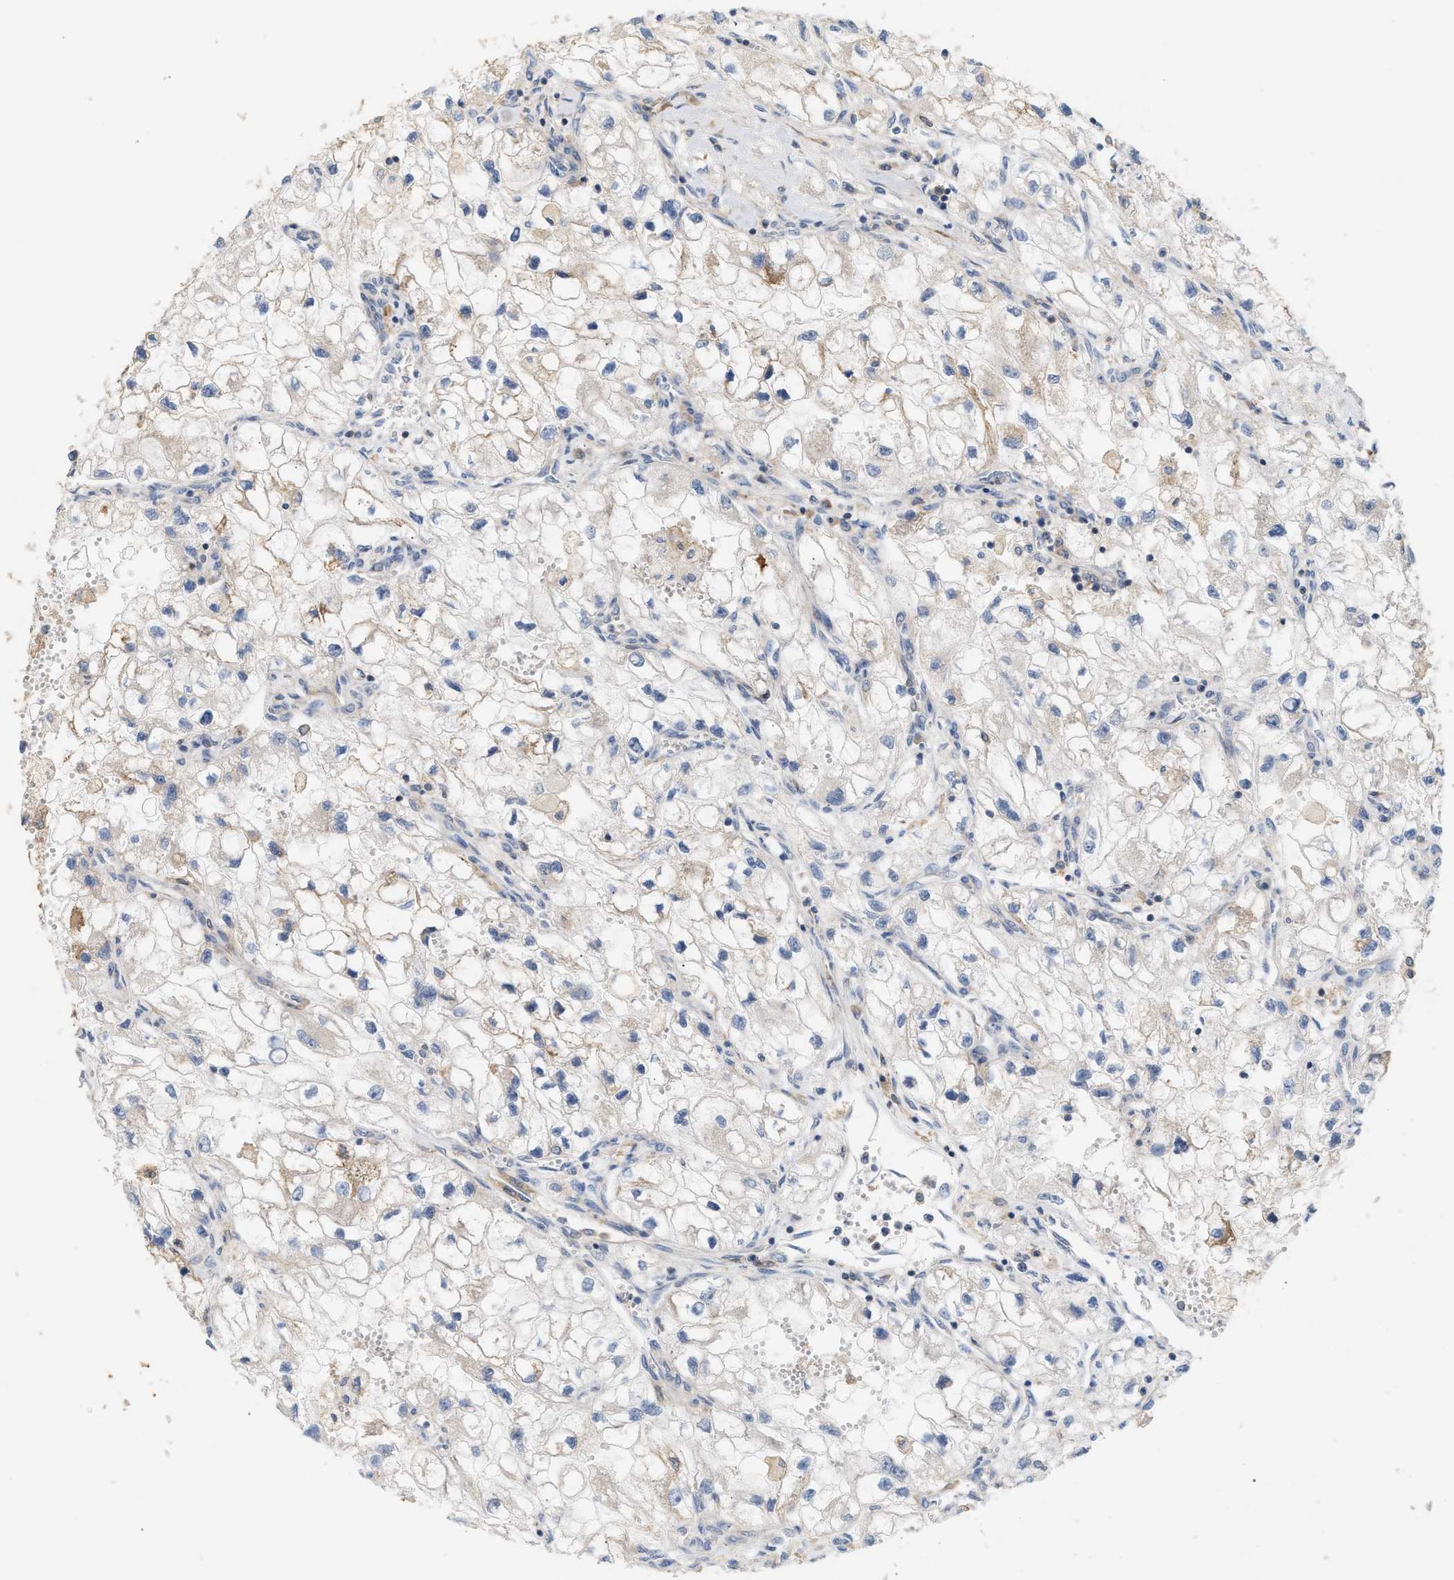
{"staining": {"intensity": "negative", "quantity": "none", "location": "none"}, "tissue": "renal cancer", "cell_type": "Tumor cells", "image_type": "cancer", "snomed": [{"axis": "morphology", "description": "Adenocarcinoma, NOS"}, {"axis": "topography", "description": "Kidney"}], "caption": "Immunohistochemical staining of human renal adenocarcinoma displays no significant staining in tumor cells.", "gene": "DBNL", "patient": {"sex": "female", "age": 70}}